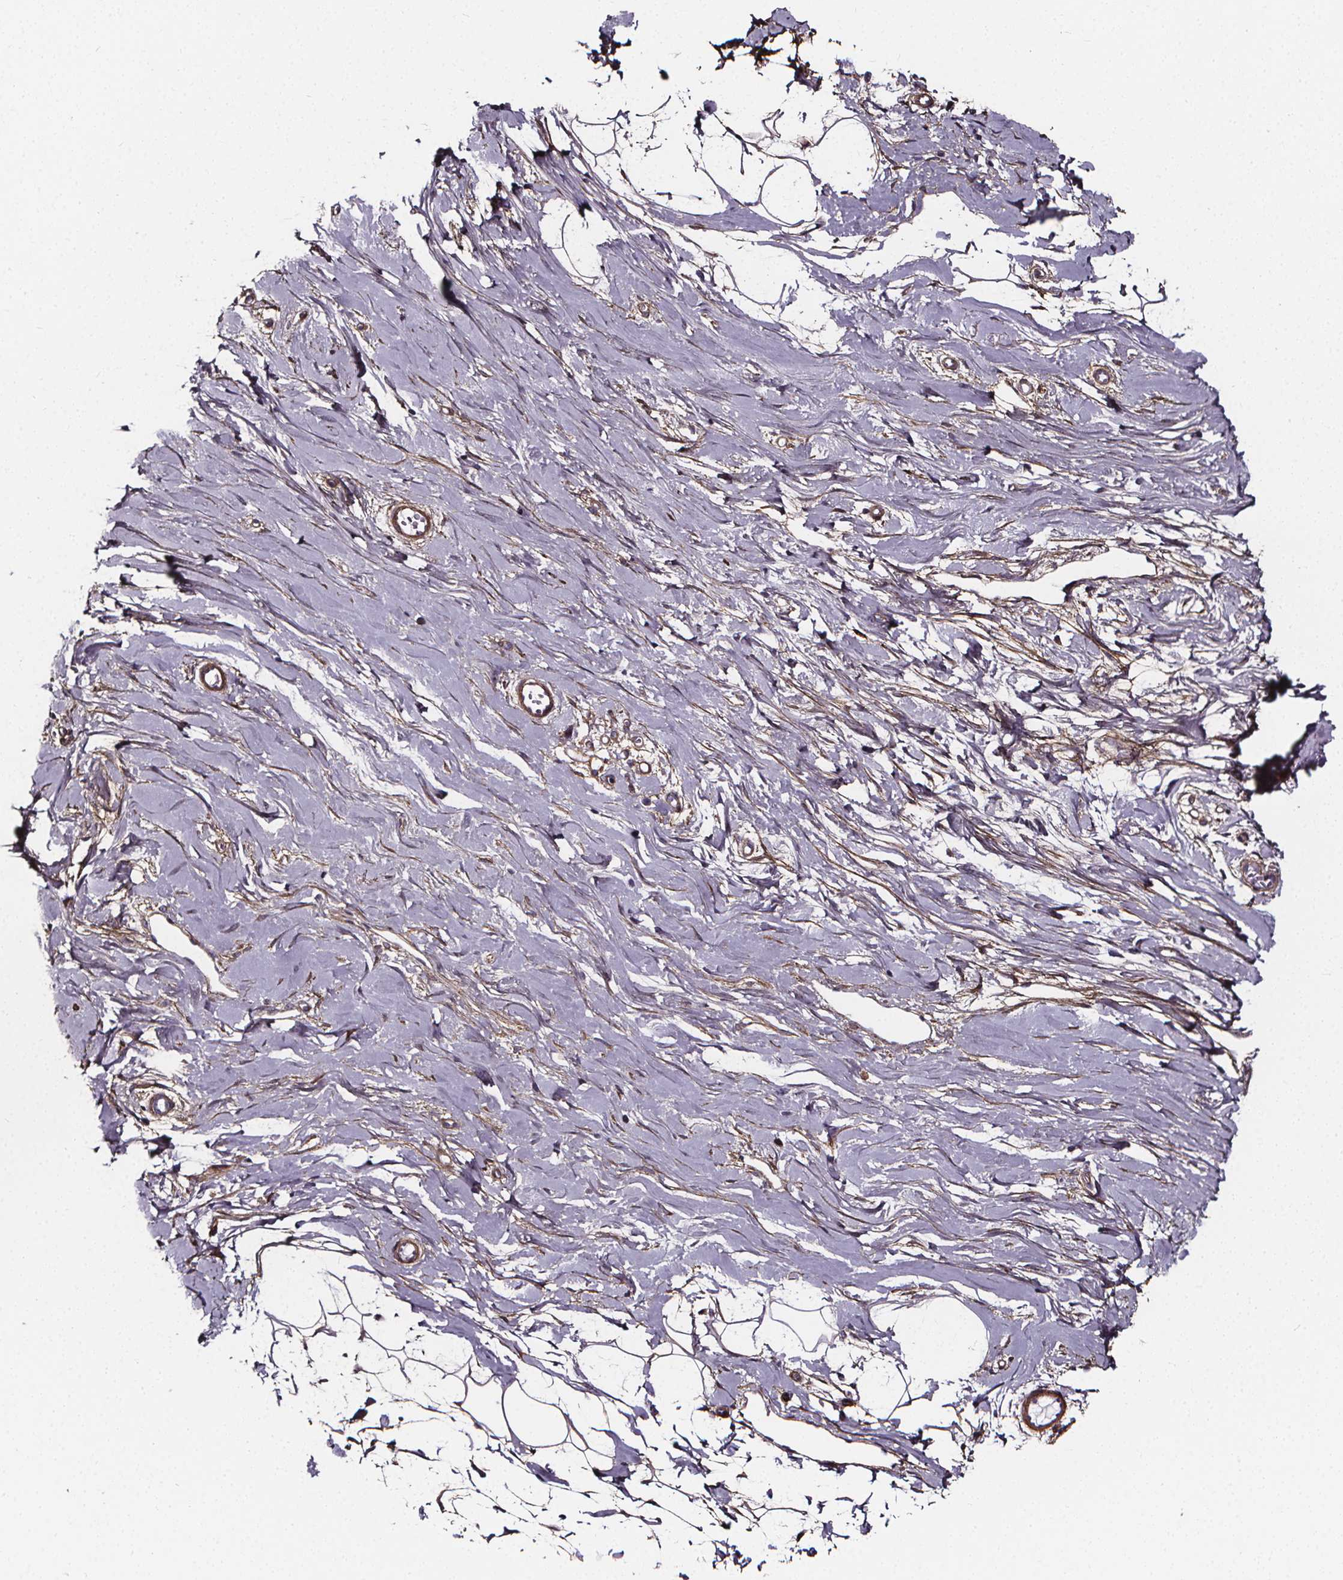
{"staining": {"intensity": "negative", "quantity": "none", "location": "none"}, "tissue": "breast", "cell_type": "Adipocytes", "image_type": "normal", "snomed": [{"axis": "morphology", "description": "Normal tissue, NOS"}, {"axis": "topography", "description": "Breast"}], "caption": "Immunohistochemistry of benign breast shows no expression in adipocytes.", "gene": "AEBP1", "patient": {"sex": "female", "age": 49}}